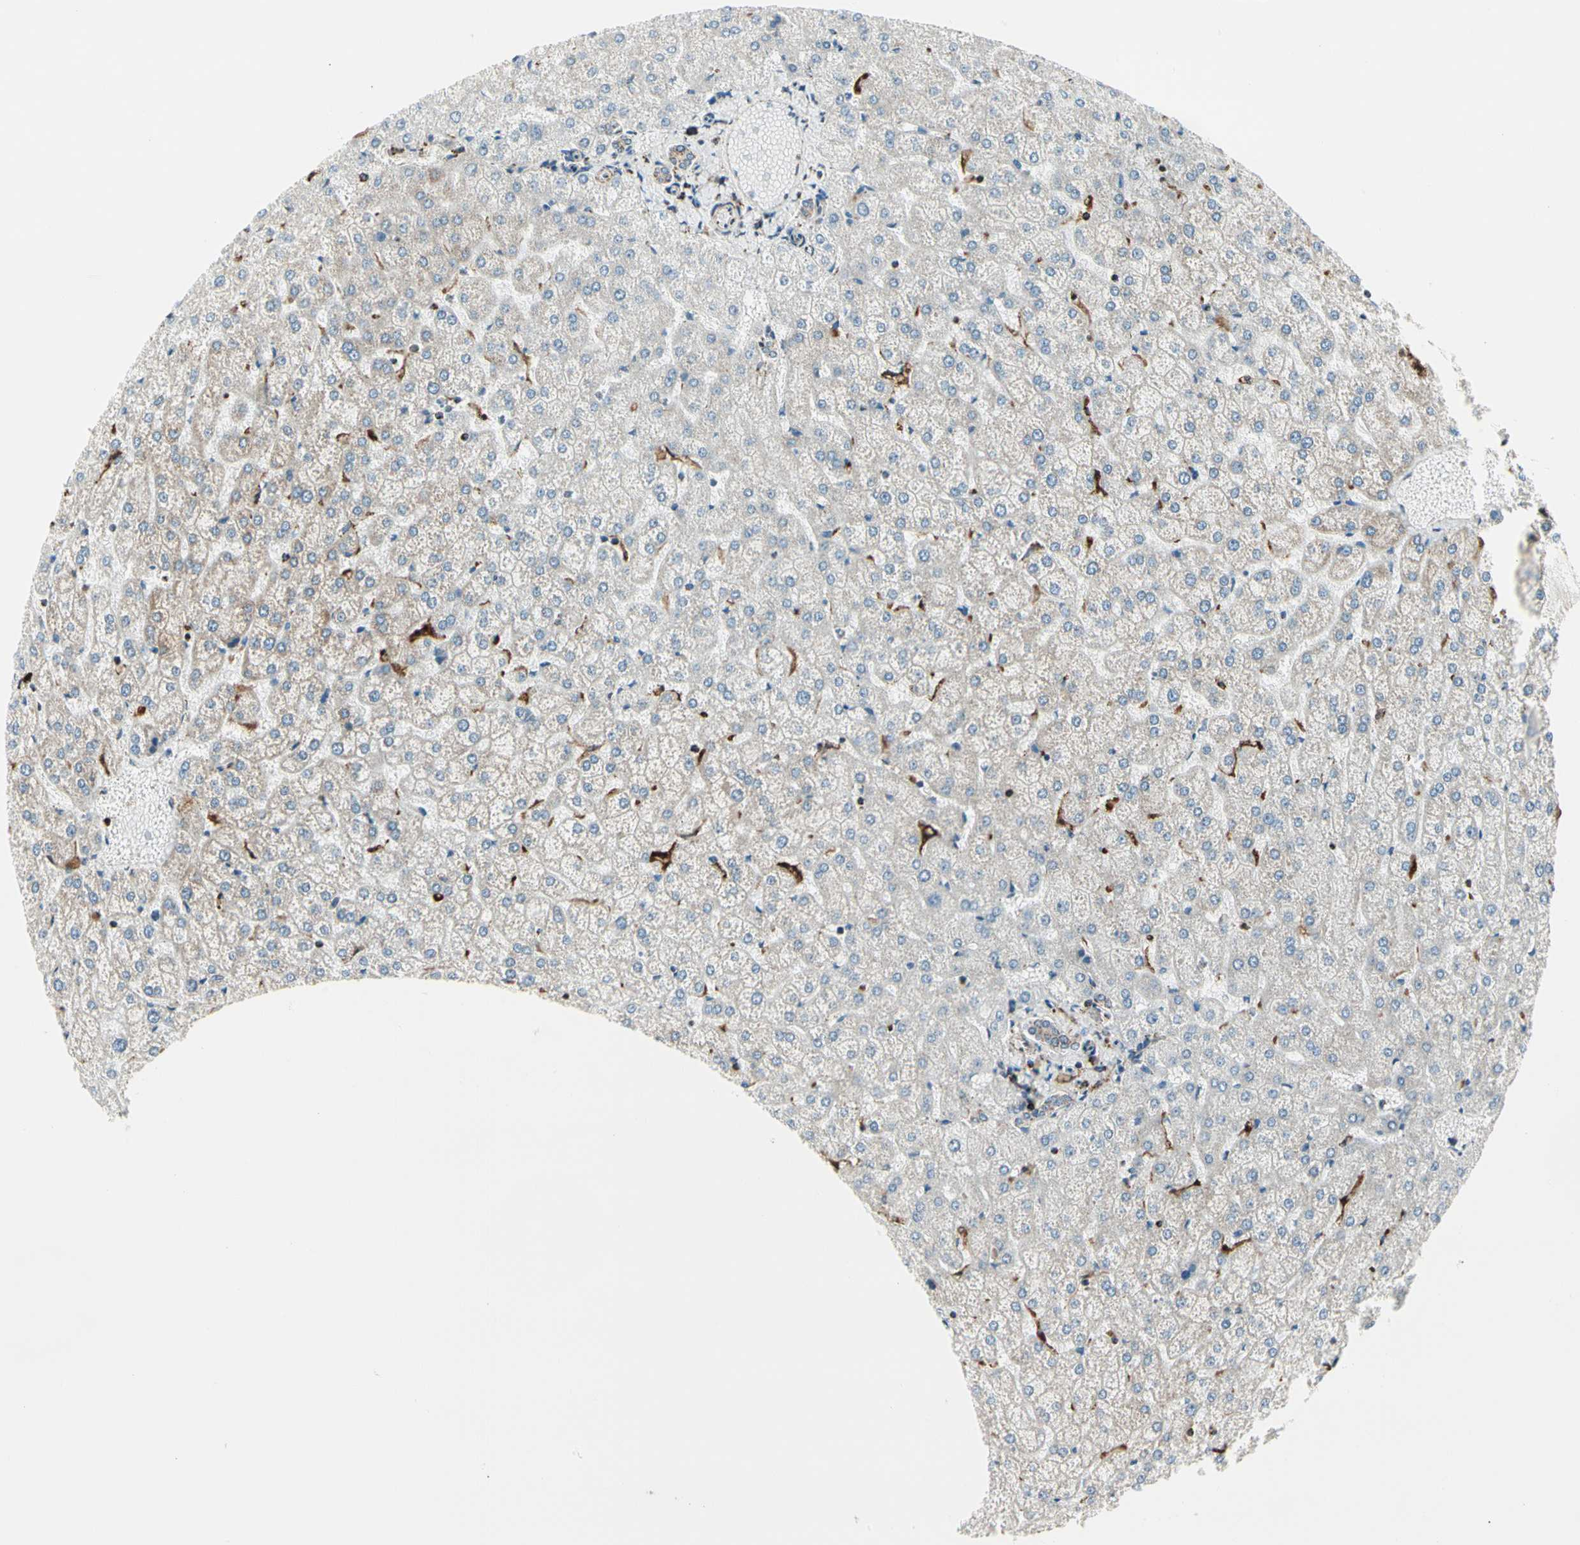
{"staining": {"intensity": "moderate", "quantity": "25%-75%", "location": "cytoplasmic/membranous"}, "tissue": "liver", "cell_type": "Cholangiocytes", "image_type": "normal", "snomed": [{"axis": "morphology", "description": "Normal tissue, NOS"}, {"axis": "topography", "description": "Liver"}], "caption": "High-magnification brightfield microscopy of normal liver stained with DAB (3,3'-diaminobenzidine) (brown) and counterstained with hematoxylin (blue). cholangiocytes exhibit moderate cytoplasmic/membranous staining is identified in about25%-75% of cells. (Brightfield microscopy of DAB IHC at high magnification).", "gene": "ME2", "patient": {"sex": "female", "age": 32}}